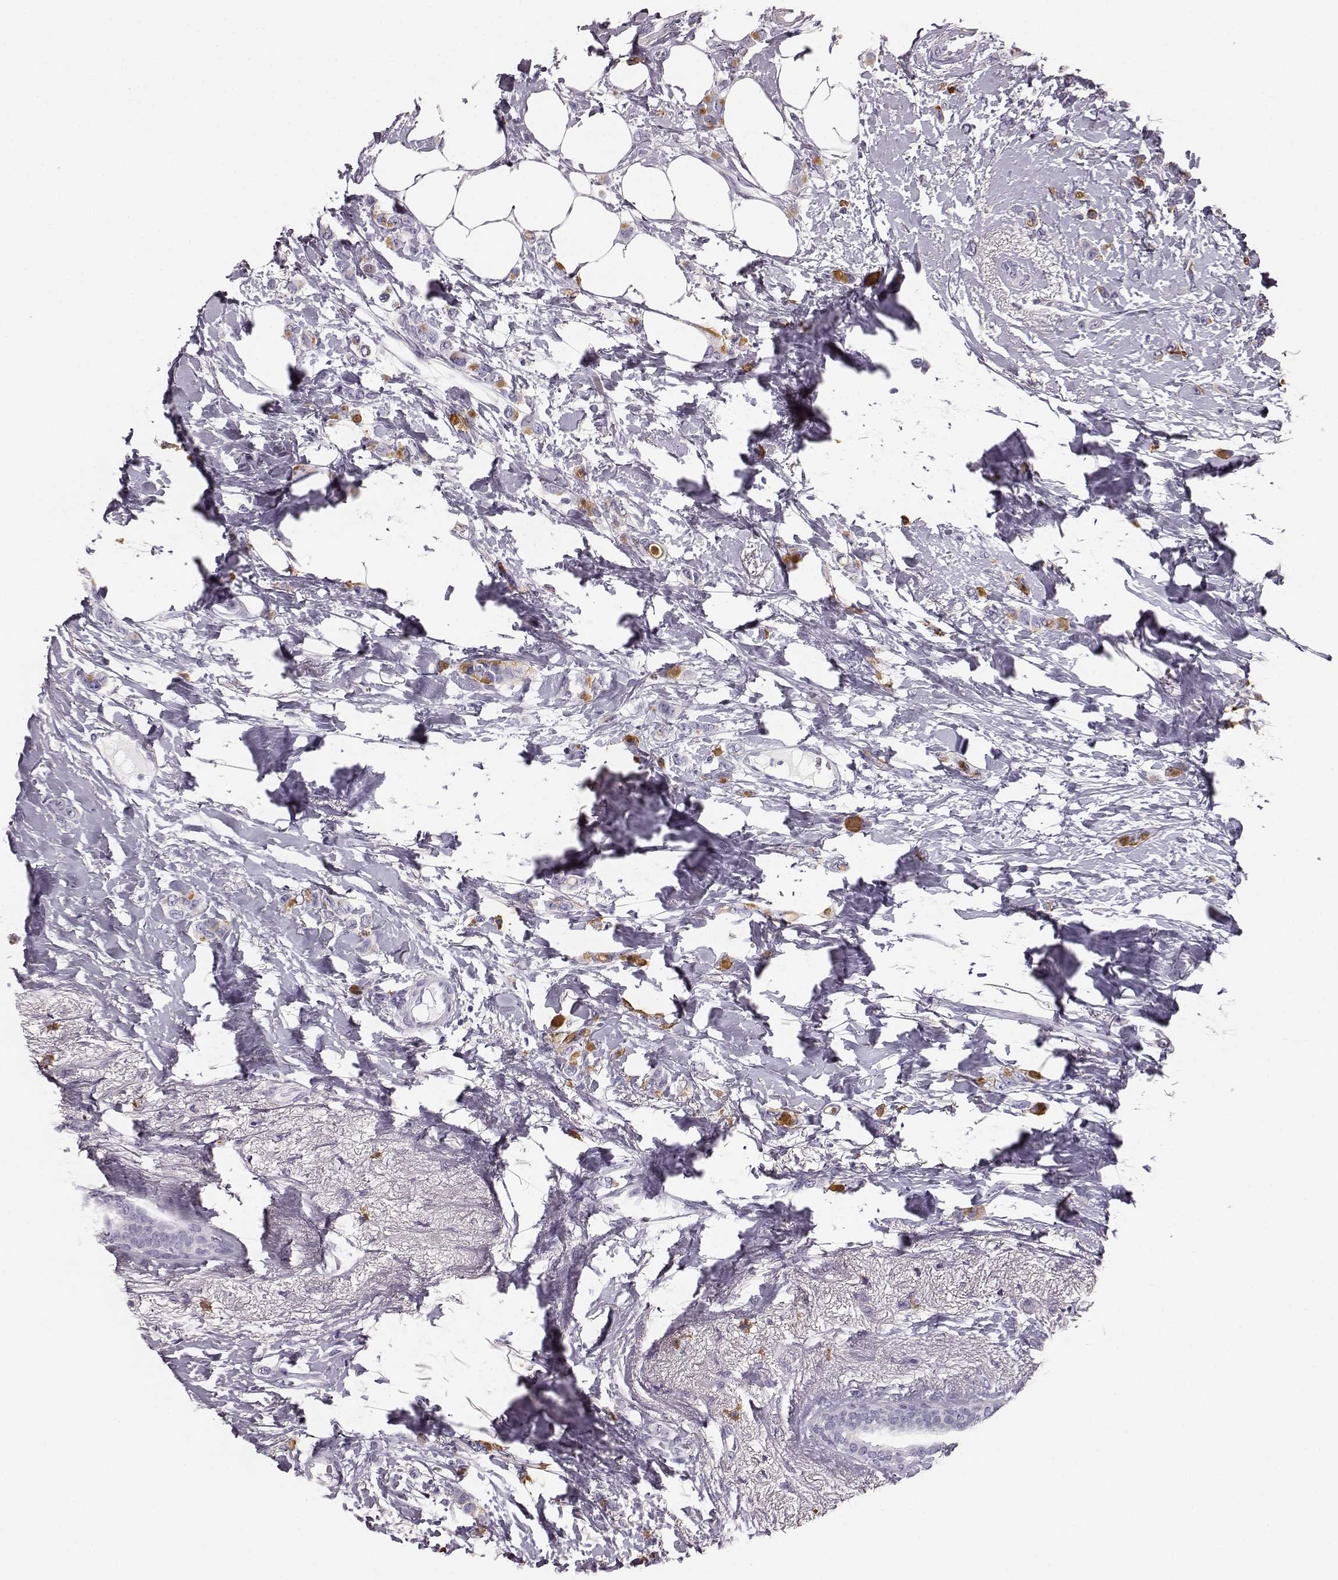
{"staining": {"intensity": "negative", "quantity": "none", "location": "none"}, "tissue": "breast cancer", "cell_type": "Tumor cells", "image_type": "cancer", "snomed": [{"axis": "morphology", "description": "Lobular carcinoma"}, {"axis": "topography", "description": "Breast"}], "caption": "IHC photomicrograph of neoplastic tissue: breast cancer (lobular carcinoma) stained with DAB shows no significant protein expression in tumor cells. (DAB immunohistochemistry visualized using brightfield microscopy, high magnification).", "gene": "NPTXR", "patient": {"sex": "female", "age": 66}}